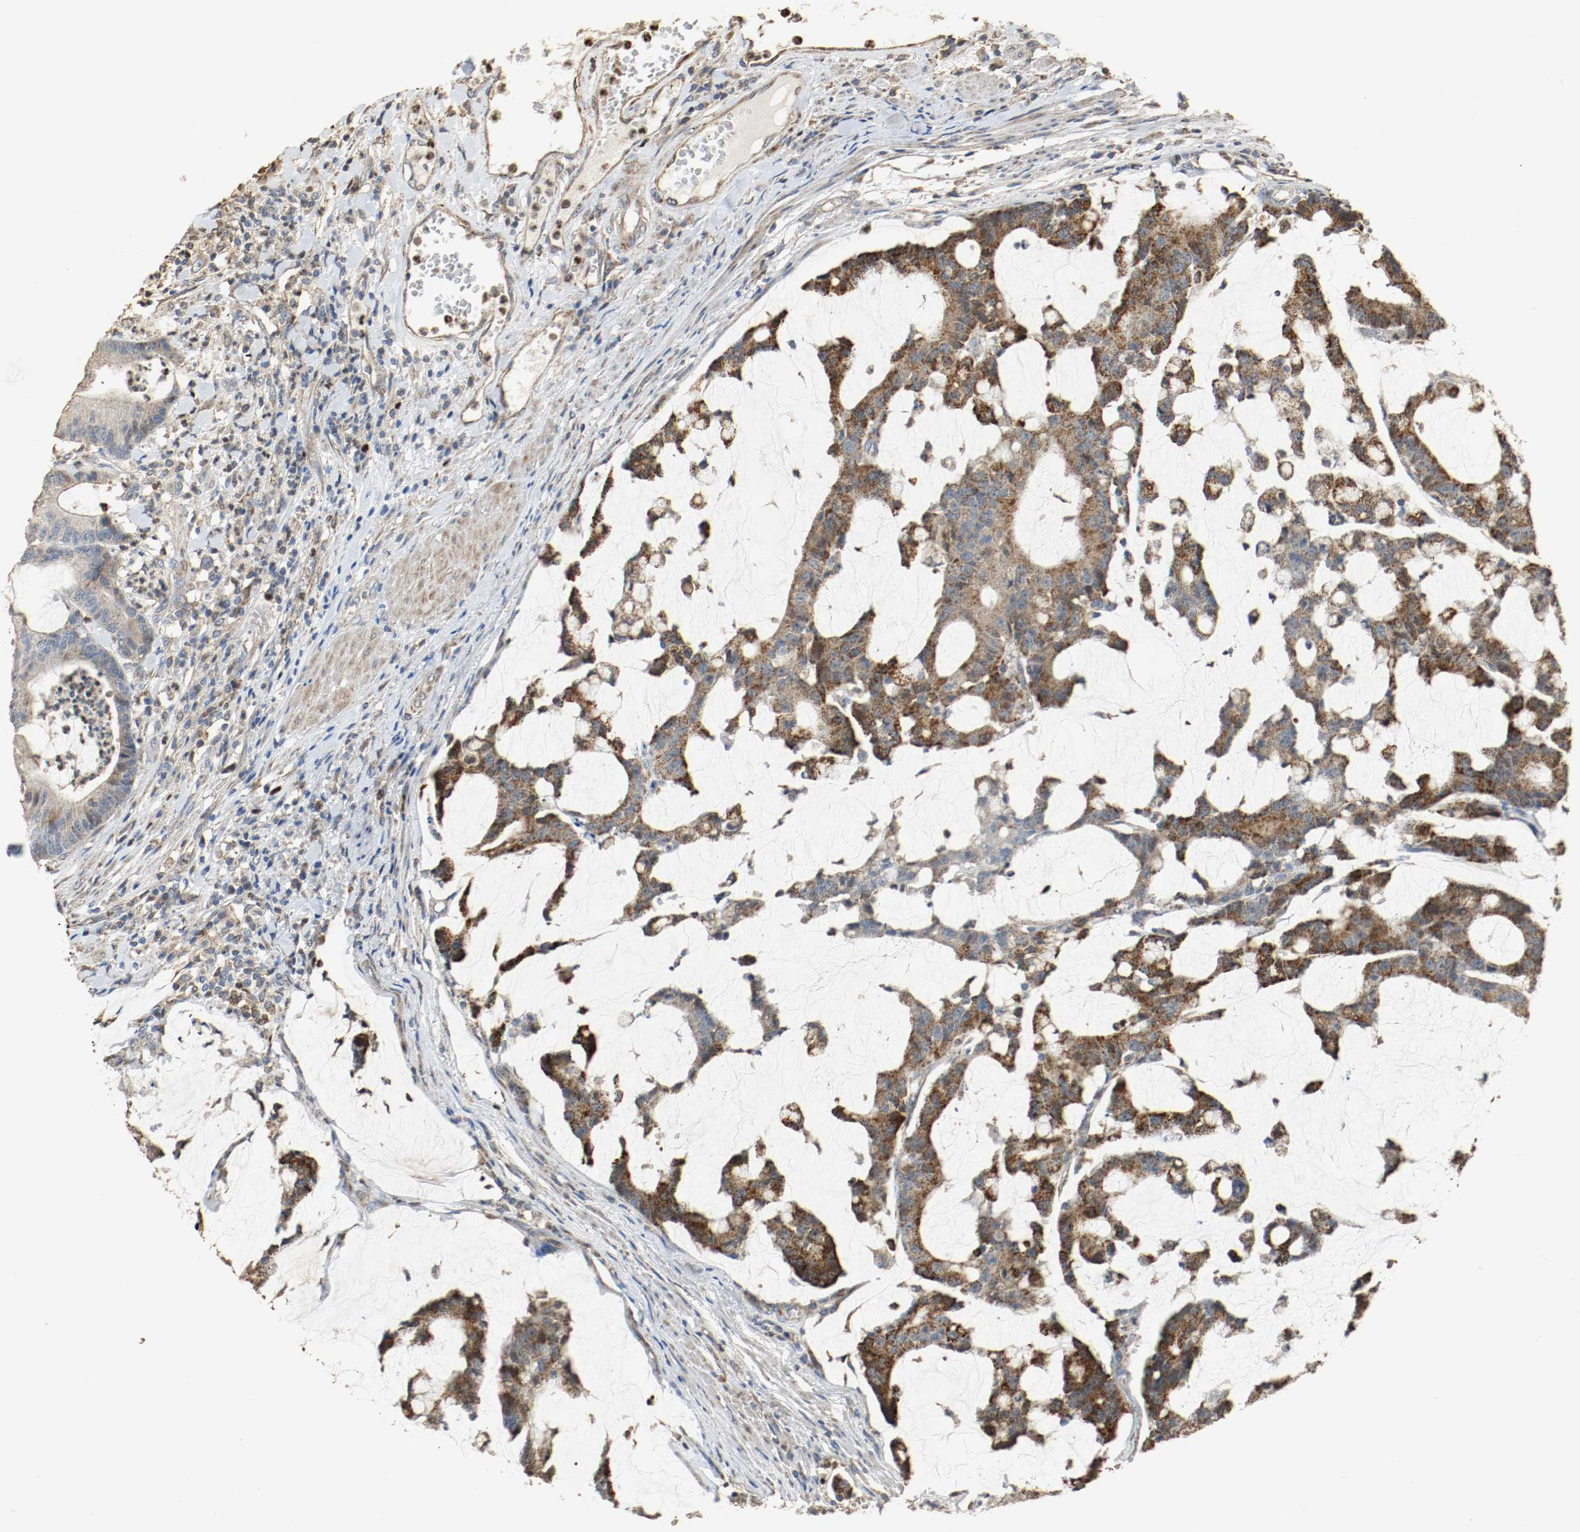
{"staining": {"intensity": "strong", "quantity": ">75%", "location": "cytoplasmic/membranous"}, "tissue": "colorectal cancer", "cell_type": "Tumor cells", "image_type": "cancer", "snomed": [{"axis": "morphology", "description": "Adenocarcinoma, NOS"}, {"axis": "topography", "description": "Colon"}], "caption": "The image shows a brown stain indicating the presence of a protein in the cytoplasmic/membranous of tumor cells in colorectal adenocarcinoma. (DAB (3,3'-diaminobenzidine) = brown stain, brightfield microscopy at high magnification).", "gene": "ALDH4A1", "patient": {"sex": "female", "age": 84}}